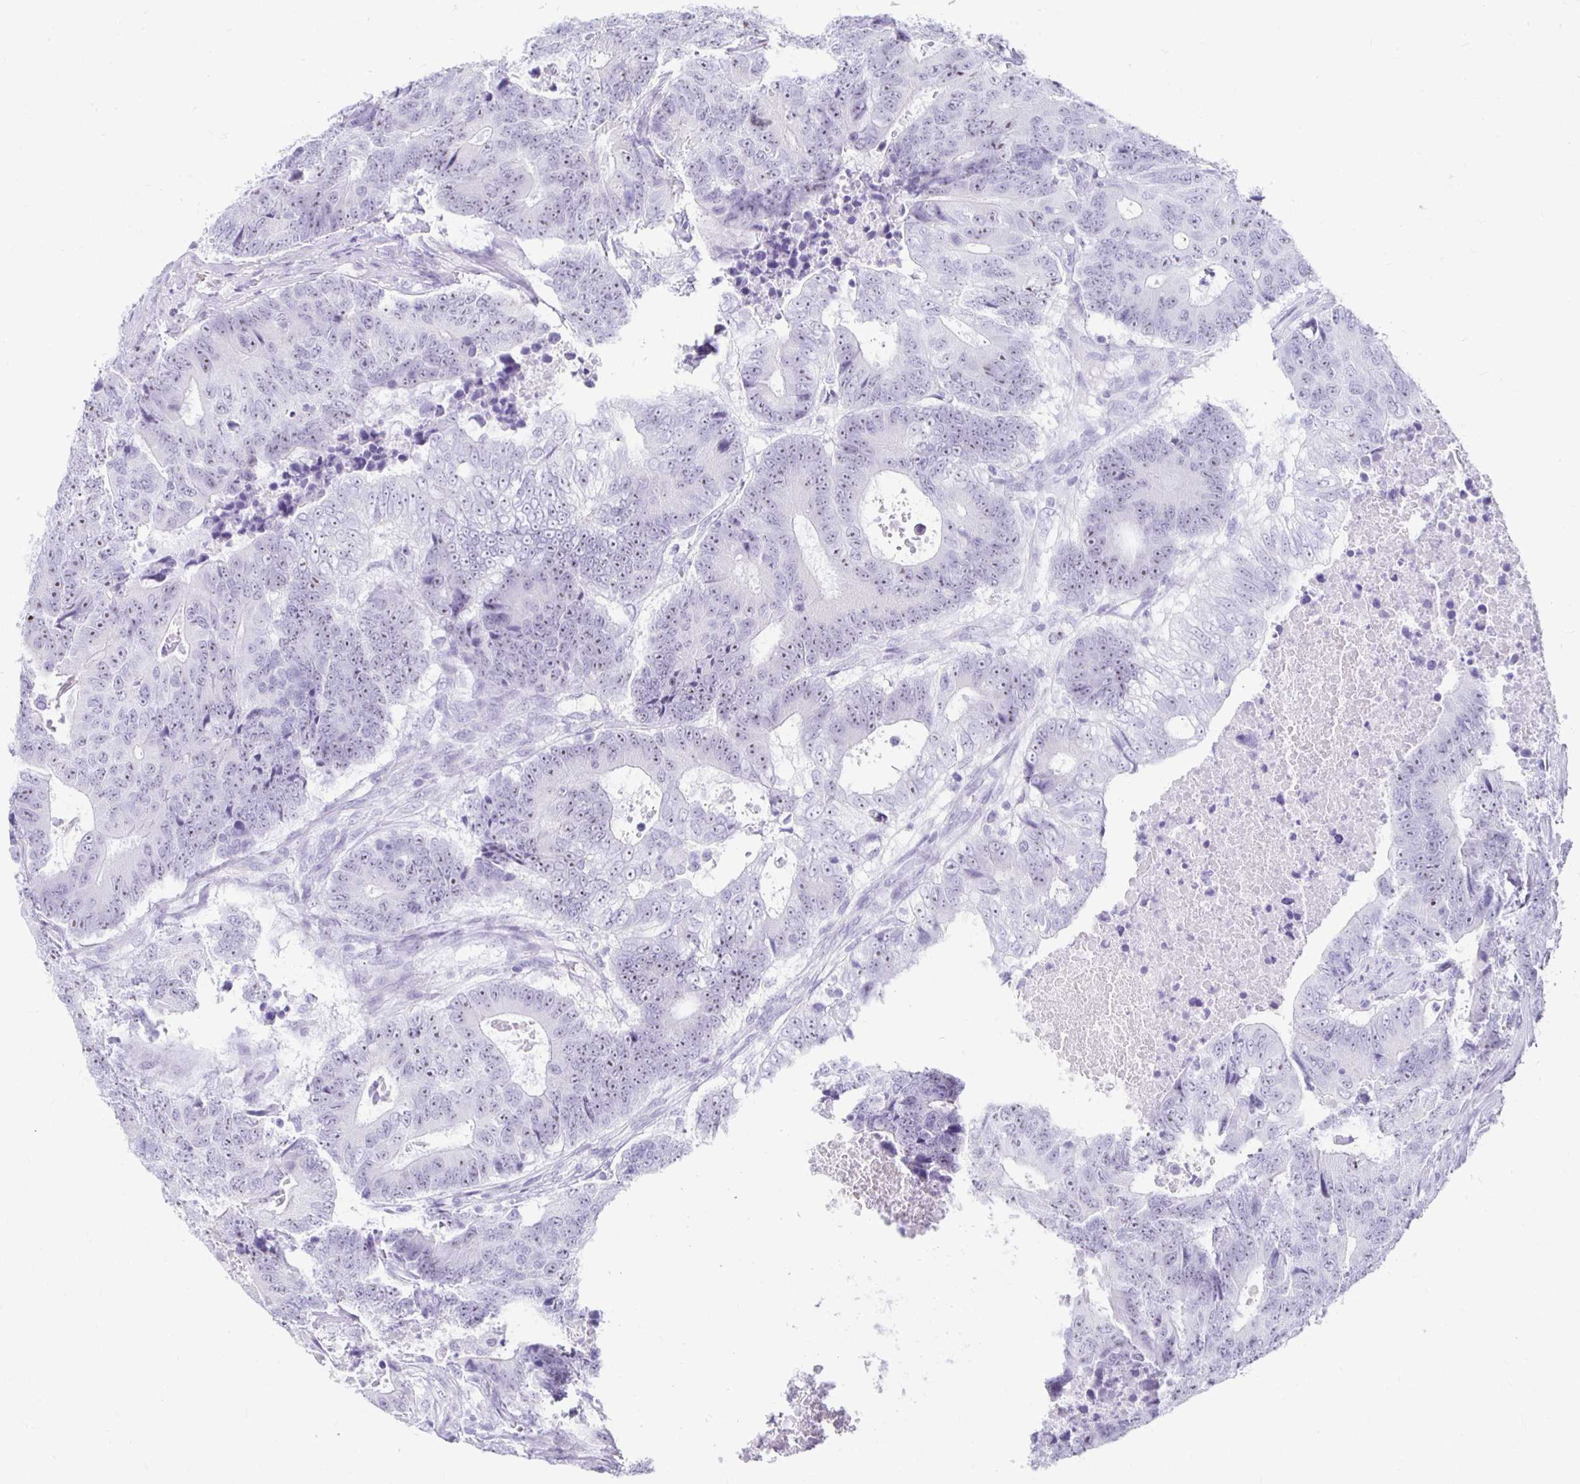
{"staining": {"intensity": "moderate", "quantity": "25%-75%", "location": "nuclear"}, "tissue": "colorectal cancer", "cell_type": "Tumor cells", "image_type": "cancer", "snomed": [{"axis": "morphology", "description": "Adenocarcinoma, NOS"}, {"axis": "topography", "description": "Colon"}], "caption": "Immunohistochemical staining of human colorectal adenocarcinoma exhibits moderate nuclear protein expression in about 25%-75% of tumor cells.", "gene": "CST6", "patient": {"sex": "female", "age": 48}}